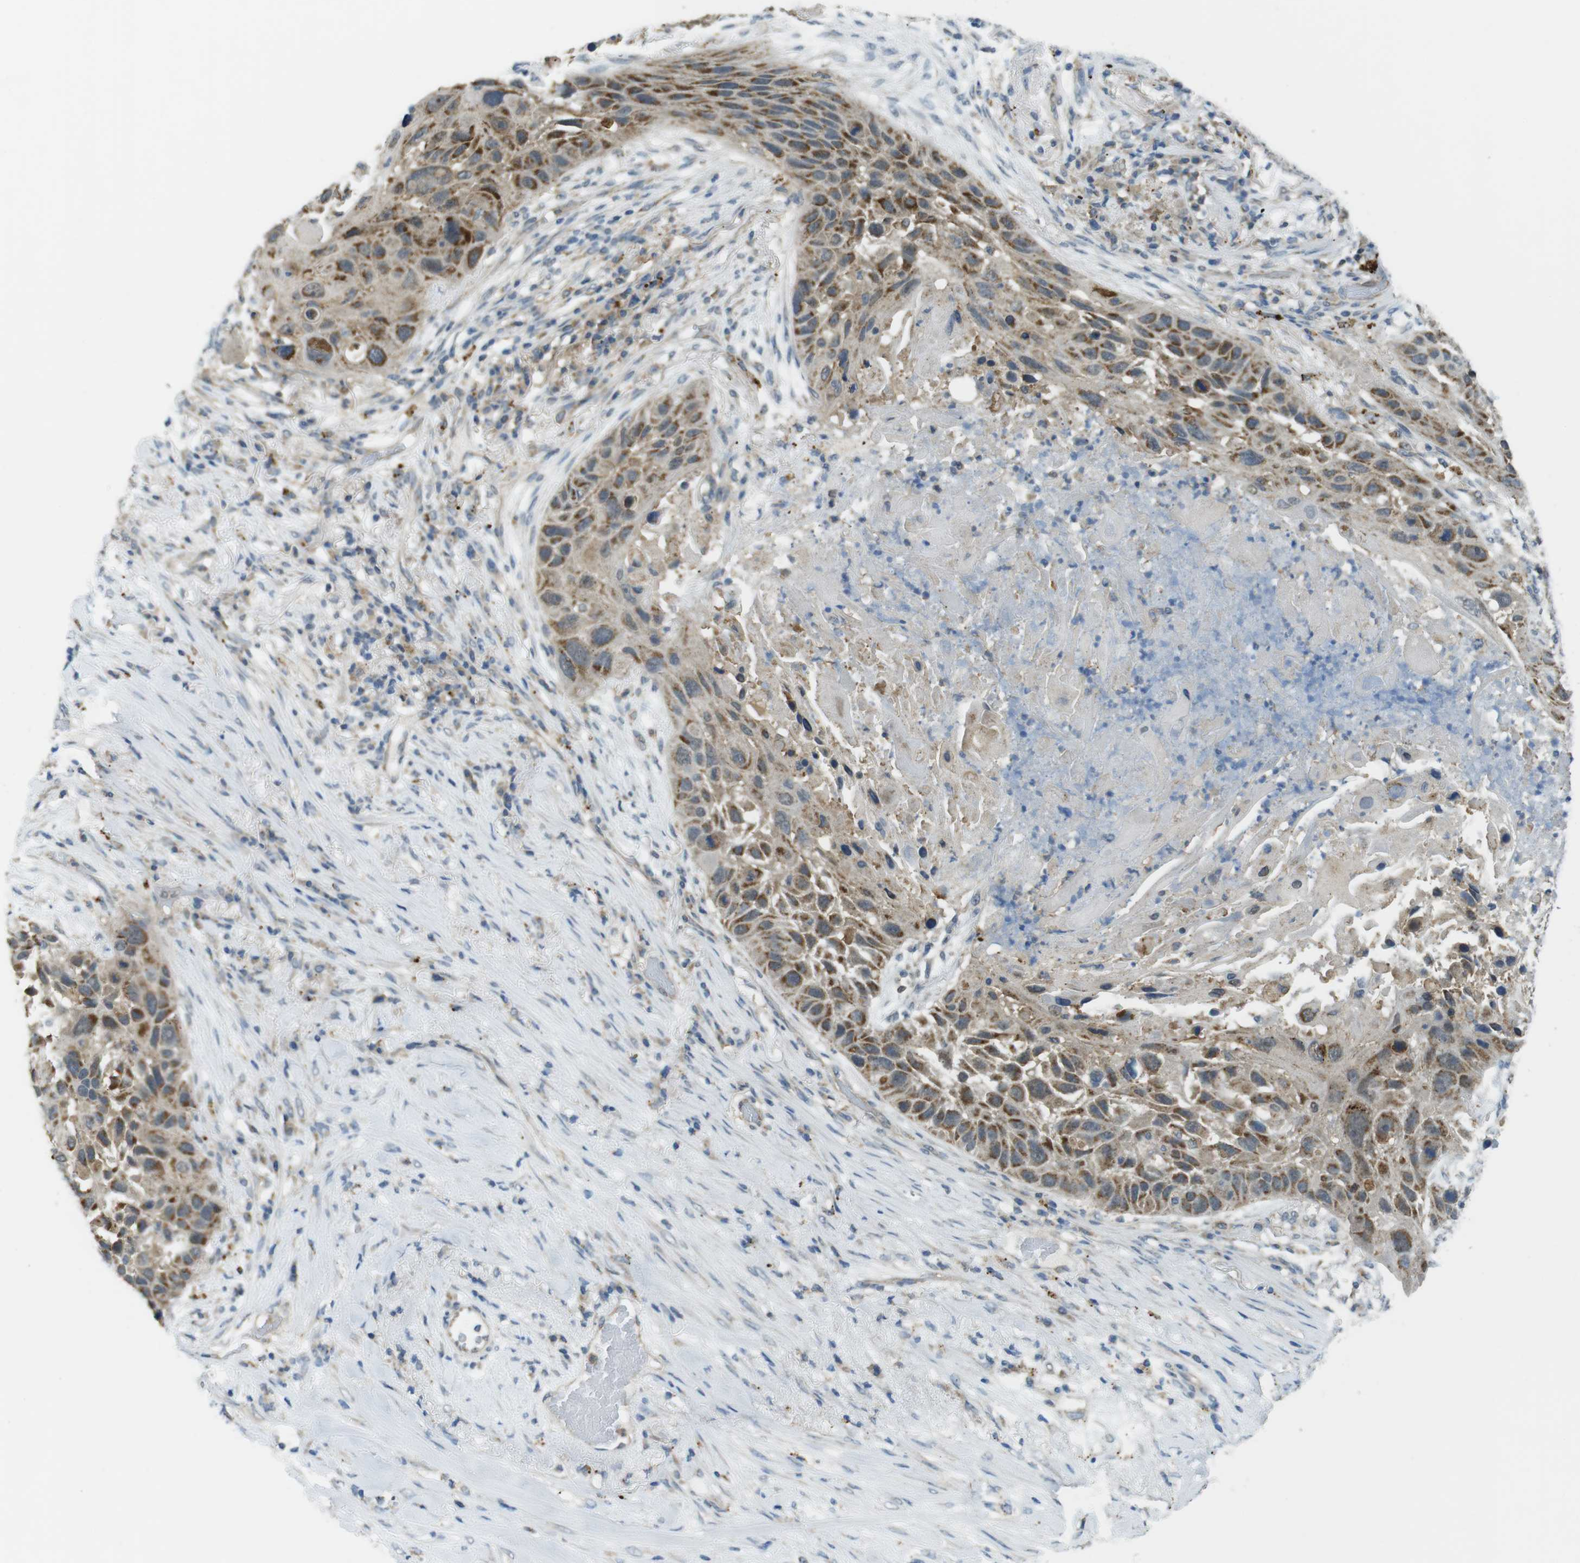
{"staining": {"intensity": "moderate", "quantity": ">75%", "location": "cytoplasmic/membranous"}, "tissue": "lung cancer", "cell_type": "Tumor cells", "image_type": "cancer", "snomed": [{"axis": "morphology", "description": "Squamous cell carcinoma, NOS"}, {"axis": "topography", "description": "Lung"}], "caption": "Tumor cells reveal moderate cytoplasmic/membranous expression in approximately >75% of cells in lung cancer (squamous cell carcinoma).", "gene": "BRI3BP", "patient": {"sex": "male", "age": 57}}